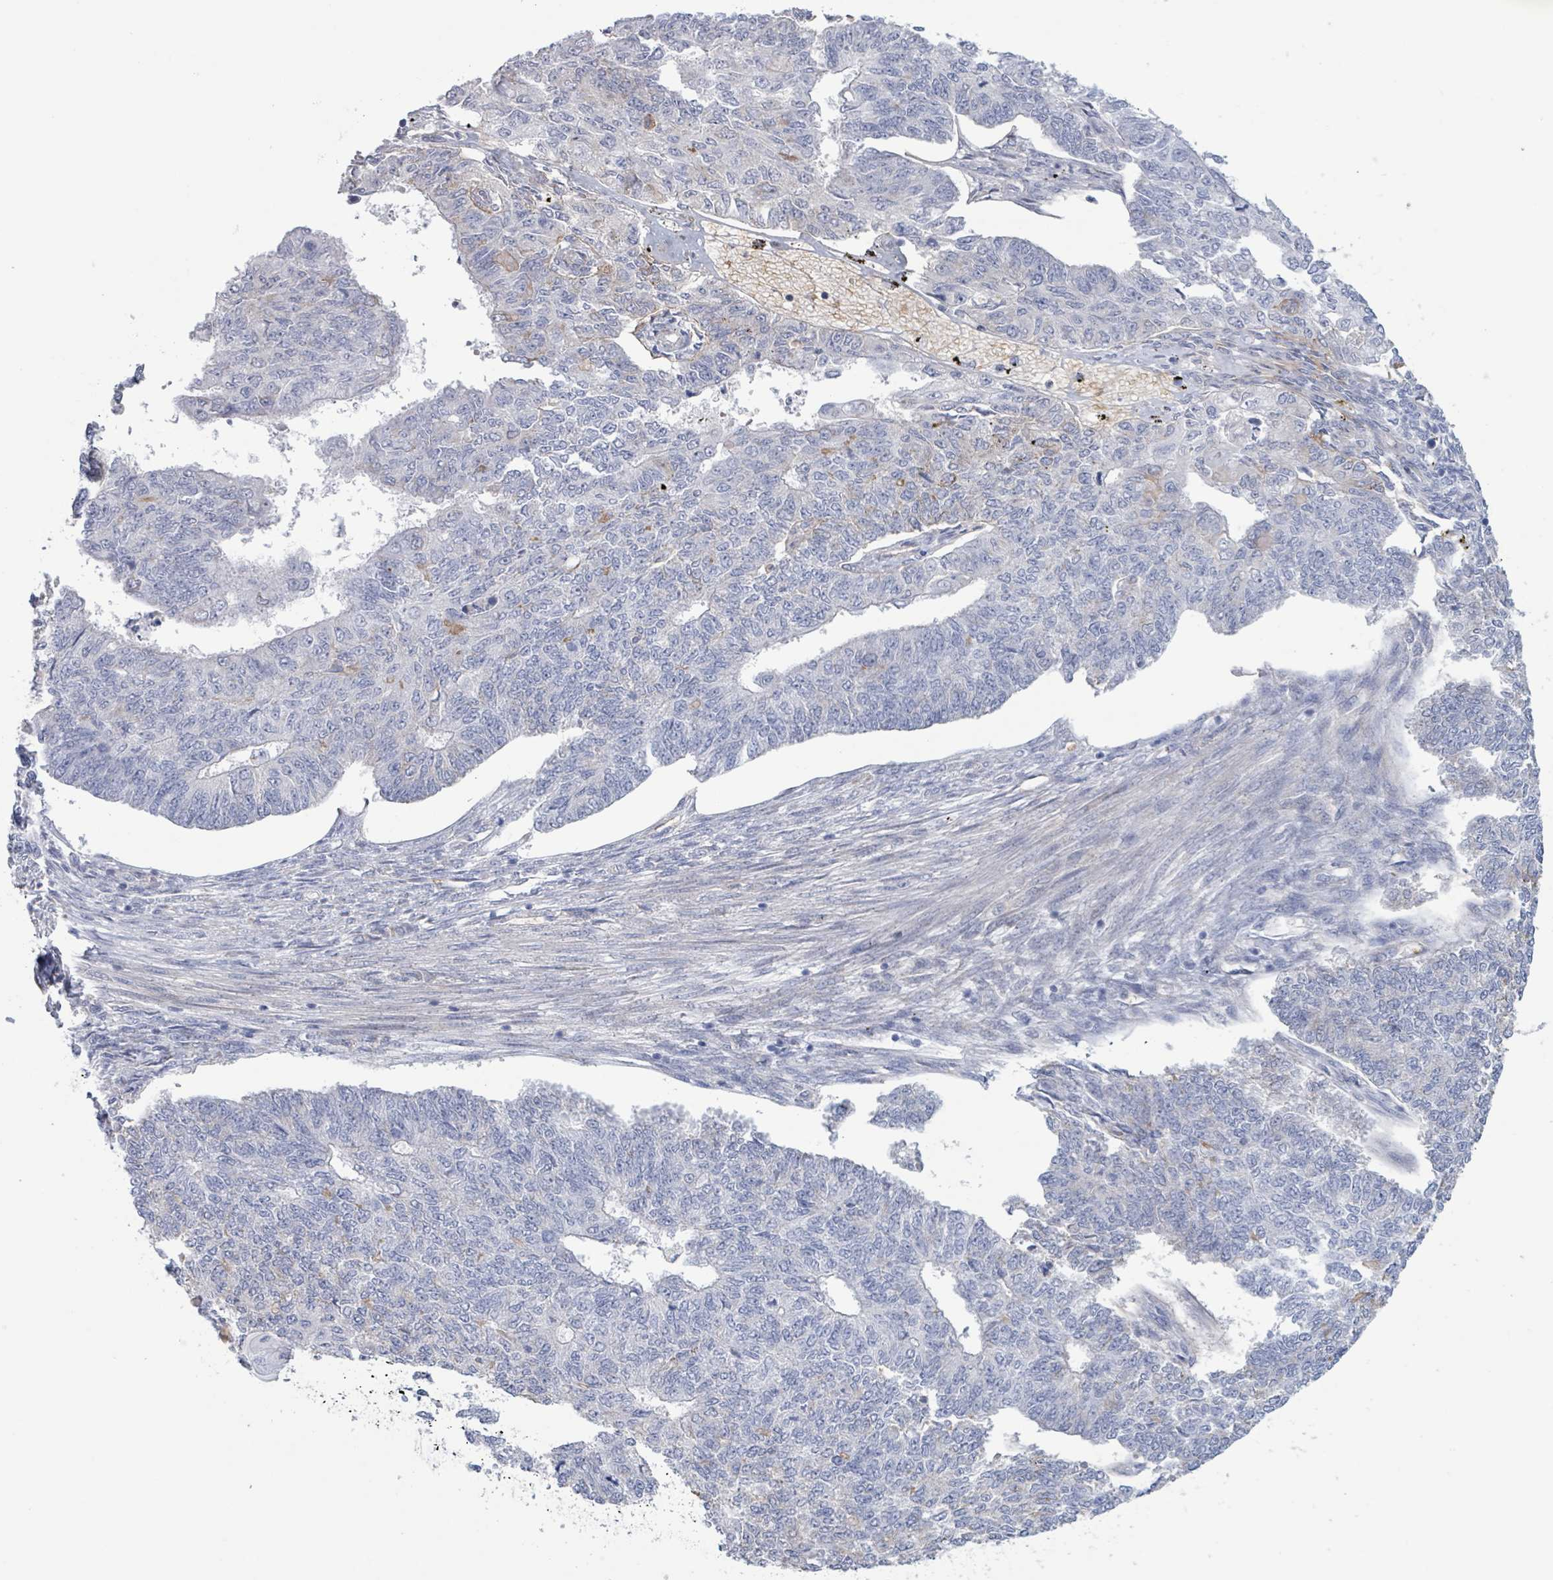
{"staining": {"intensity": "negative", "quantity": "none", "location": "none"}, "tissue": "endometrial cancer", "cell_type": "Tumor cells", "image_type": "cancer", "snomed": [{"axis": "morphology", "description": "Adenocarcinoma, NOS"}, {"axis": "topography", "description": "Endometrium"}], "caption": "The micrograph shows no significant expression in tumor cells of endometrial cancer (adenocarcinoma).", "gene": "PKLR", "patient": {"sex": "female", "age": 32}}